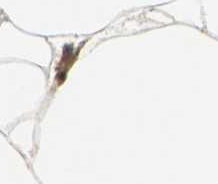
{"staining": {"intensity": "strong", "quantity": ">75%", "location": "cytoplasmic/membranous,nuclear"}, "tissue": "adipose tissue", "cell_type": "Adipocytes", "image_type": "normal", "snomed": [{"axis": "morphology", "description": "Normal tissue, NOS"}, {"axis": "morphology", "description": "Duct carcinoma"}, {"axis": "topography", "description": "Breast"}, {"axis": "topography", "description": "Adipose tissue"}], "caption": "Adipose tissue stained with IHC displays strong cytoplasmic/membranous,nuclear expression in approximately >75% of adipocytes.", "gene": "AATF", "patient": {"sex": "female", "age": 37}}